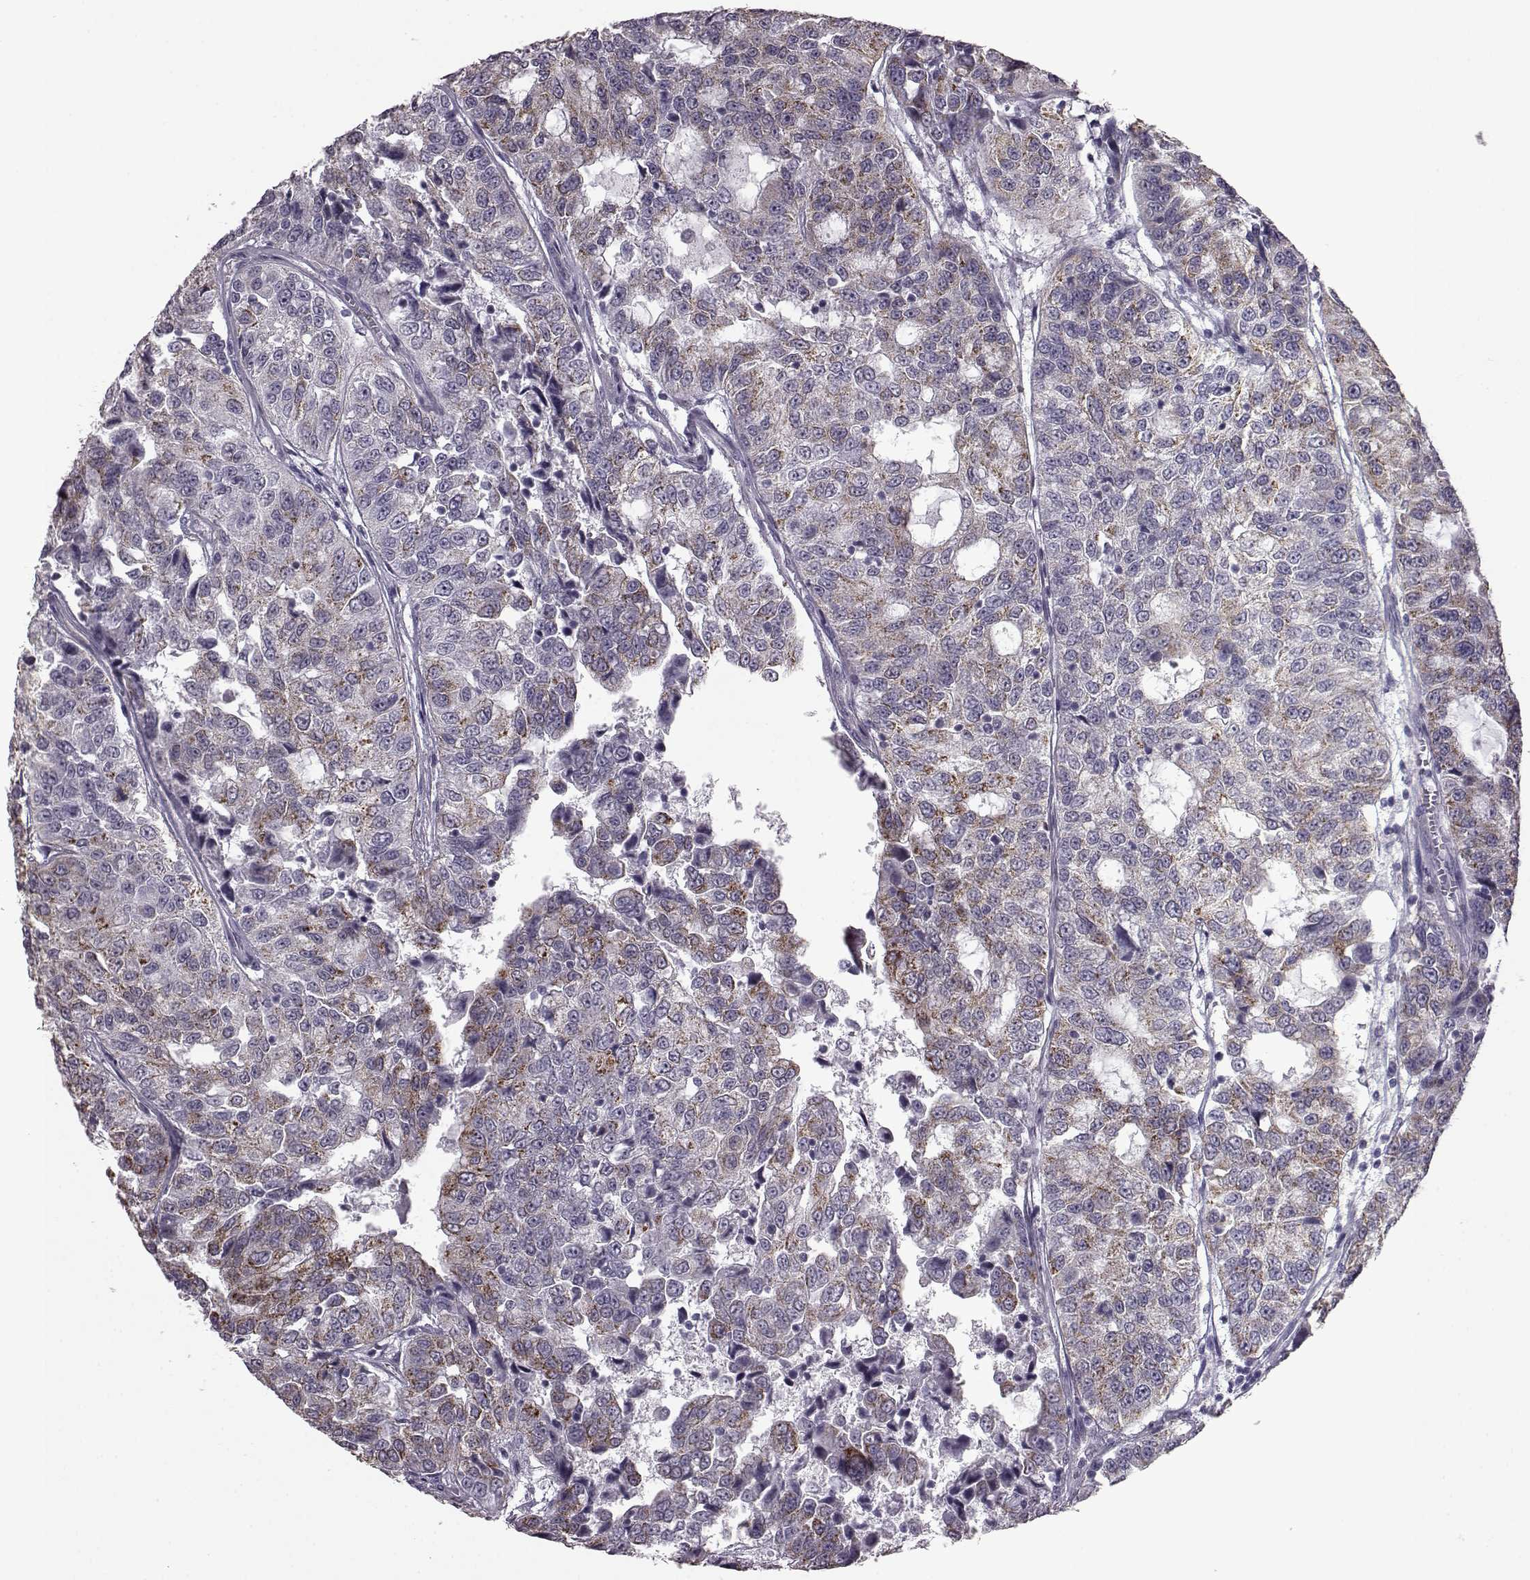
{"staining": {"intensity": "moderate", "quantity": "25%-75%", "location": "cytoplasmic/membranous"}, "tissue": "urothelial cancer", "cell_type": "Tumor cells", "image_type": "cancer", "snomed": [{"axis": "morphology", "description": "Urothelial carcinoma, NOS"}, {"axis": "morphology", "description": "Urothelial carcinoma, High grade"}, {"axis": "topography", "description": "Urinary bladder"}], "caption": "Immunohistochemistry (IHC) micrograph of neoplastic tissue: urothelial cancer stained using immunohistochemistry displays medium levels of moderate protein expression localized specifically in the cytoplasmic/membranous of tumor cells, appearing as a cytoplasmic/membranous brown color.", "gene": "PRR9", "patient": {"sex": "female", "age": 73}}